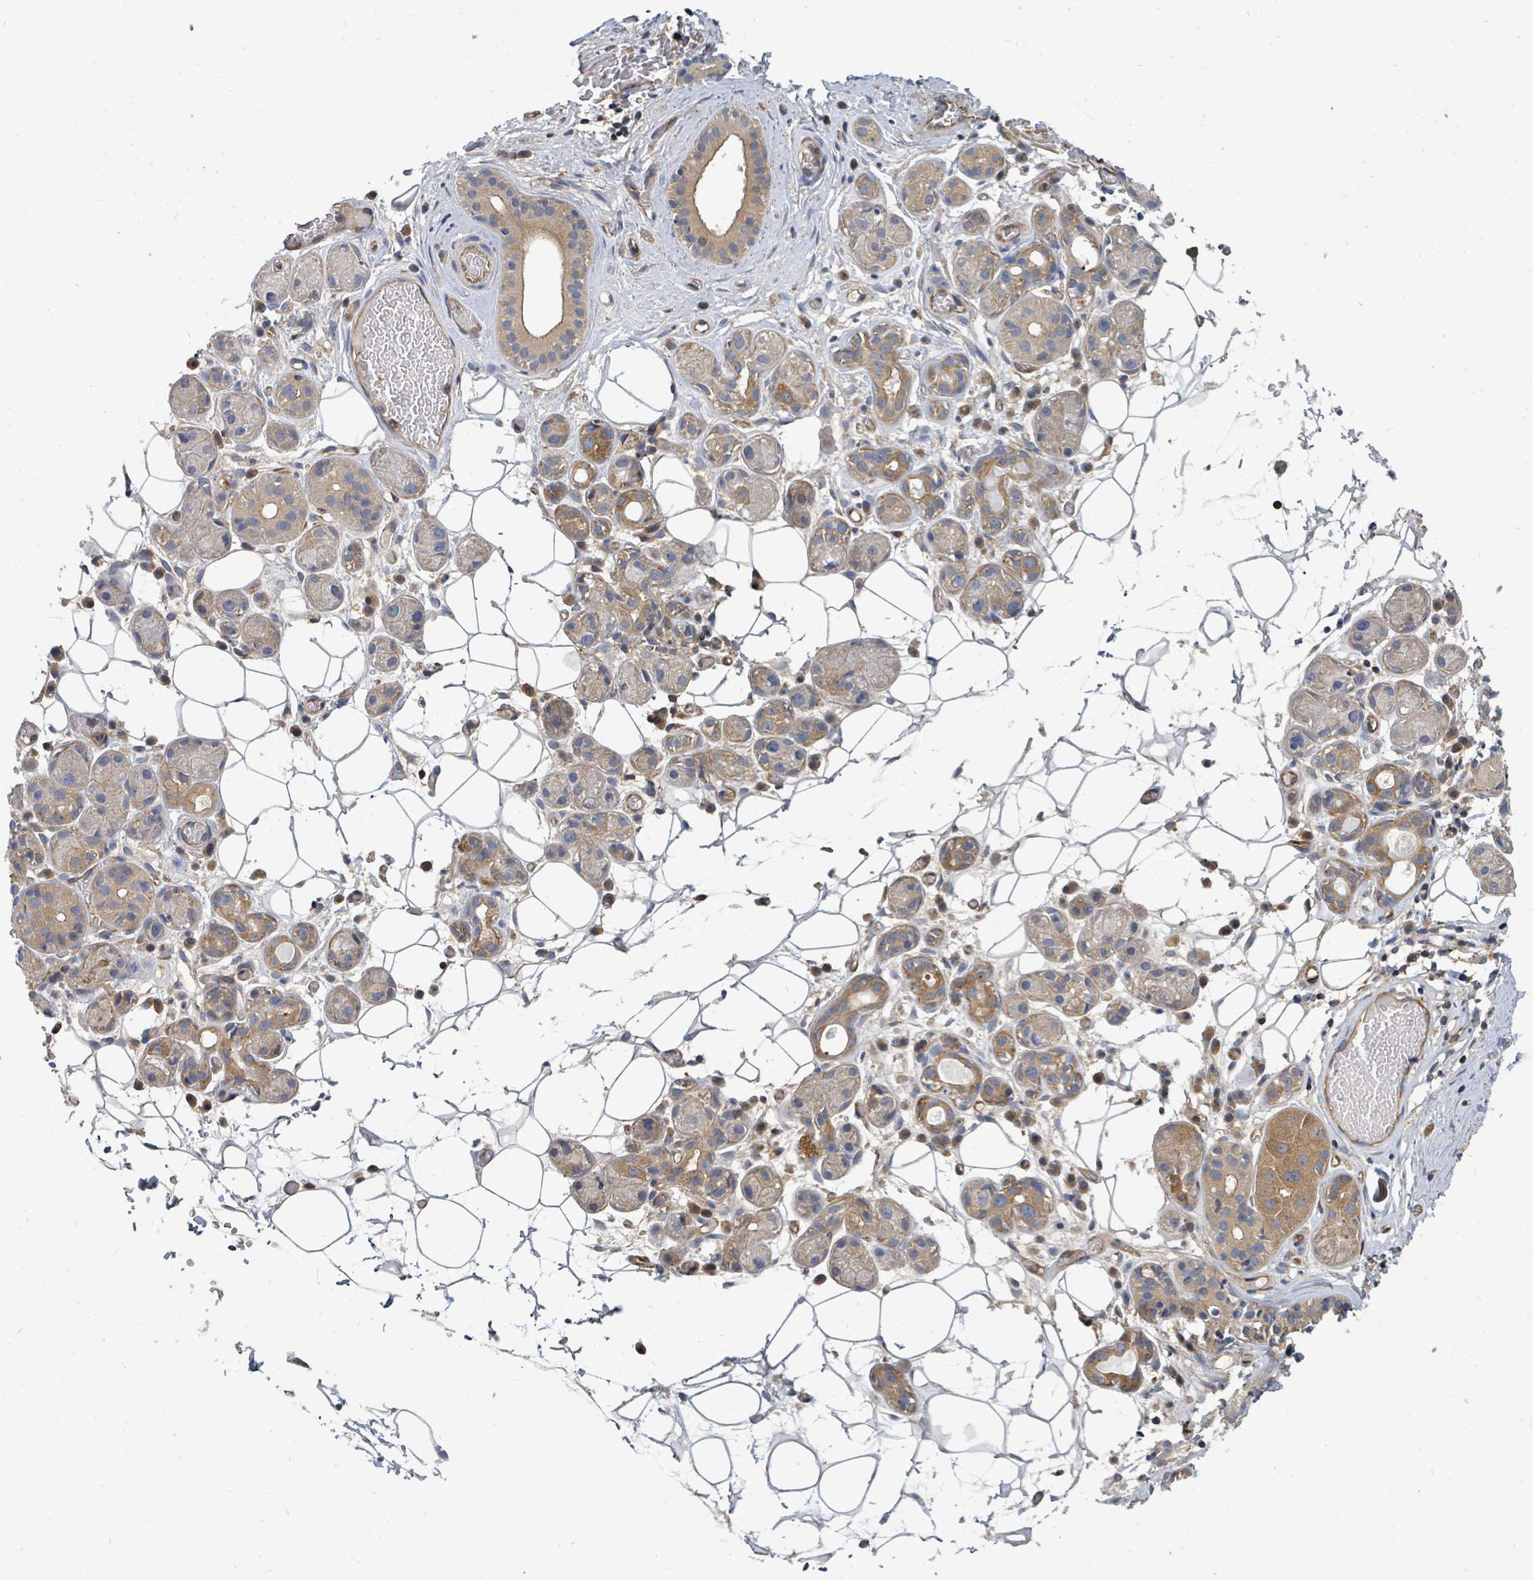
{"staining": {"intensity": "moderate", "quantity": "25%-75%", "location": "cytoplasmic/membranous"}, "tissue": "salivary gland", "cell_type": "Glandular cells", "image_type": "normal", "snomed": [{"axis": "morphology", "description": "Normal tissue, NOS"}, {"axis": "topography", "description": "Salivary gland"}], "caption": "DAB immunohistochemical staining of normal human salivary gland demonstrates moderate cytoplasmic/membranous protein expression in about 25%-75% of glandular cells.", "gene": "BOLA2B", "patient": {"sex": "male", "age": 82}}